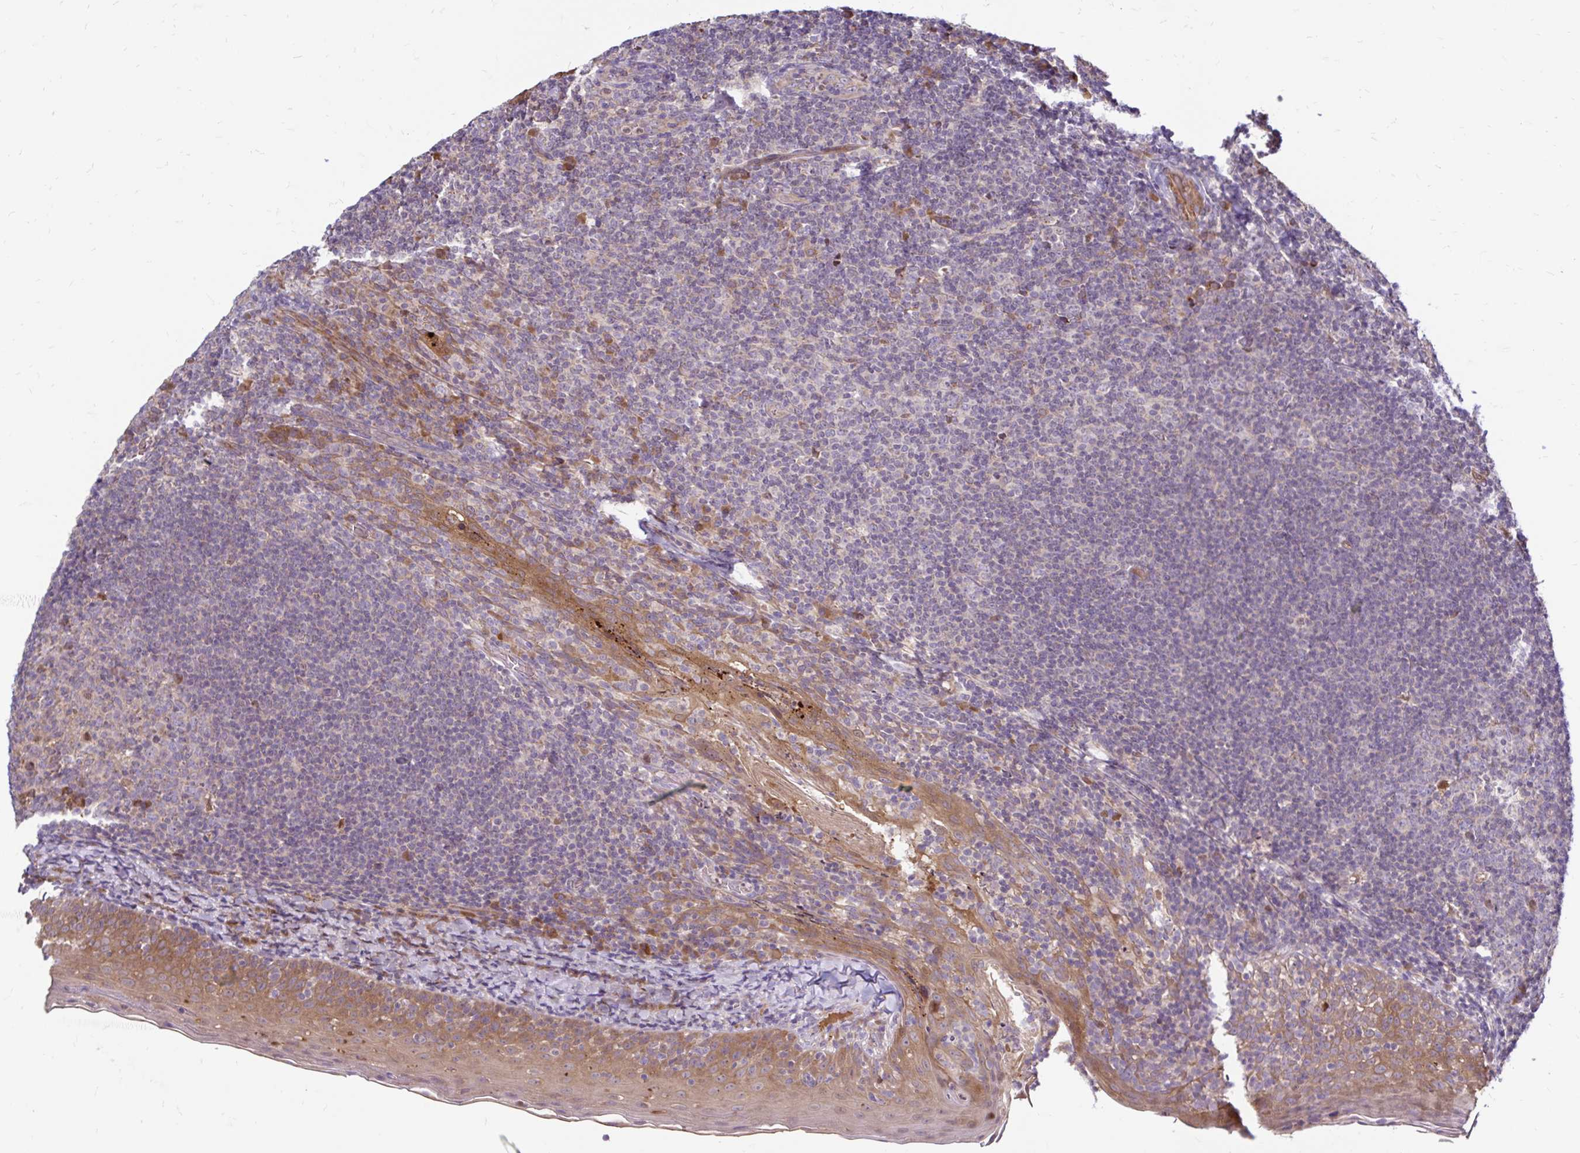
{"staining": {"intensity": "moderate", "quantity": "25%-75%", "location": "cytoplasmic/membranous"}, "tissue": "tonsil", "cell_type": "Germinal center cells", "image_type": "normal", "snomed": [{"axis": "morphology", "description": "Normal tissue, NOS"}, {"axis": "topography", "description": "Tonsil"}], "caption": "Immunohistochemical staining of unremarkable human tonsil shows moderate cytoplasmic/membranous protein staining in approximately 25%-75% of germinal center cells. Immunohistochemistry stains the protein in brown and the nuclei are stained blue.", "gene": "ARHGEF37", "patient": {"sex": "female", "age": 10}}